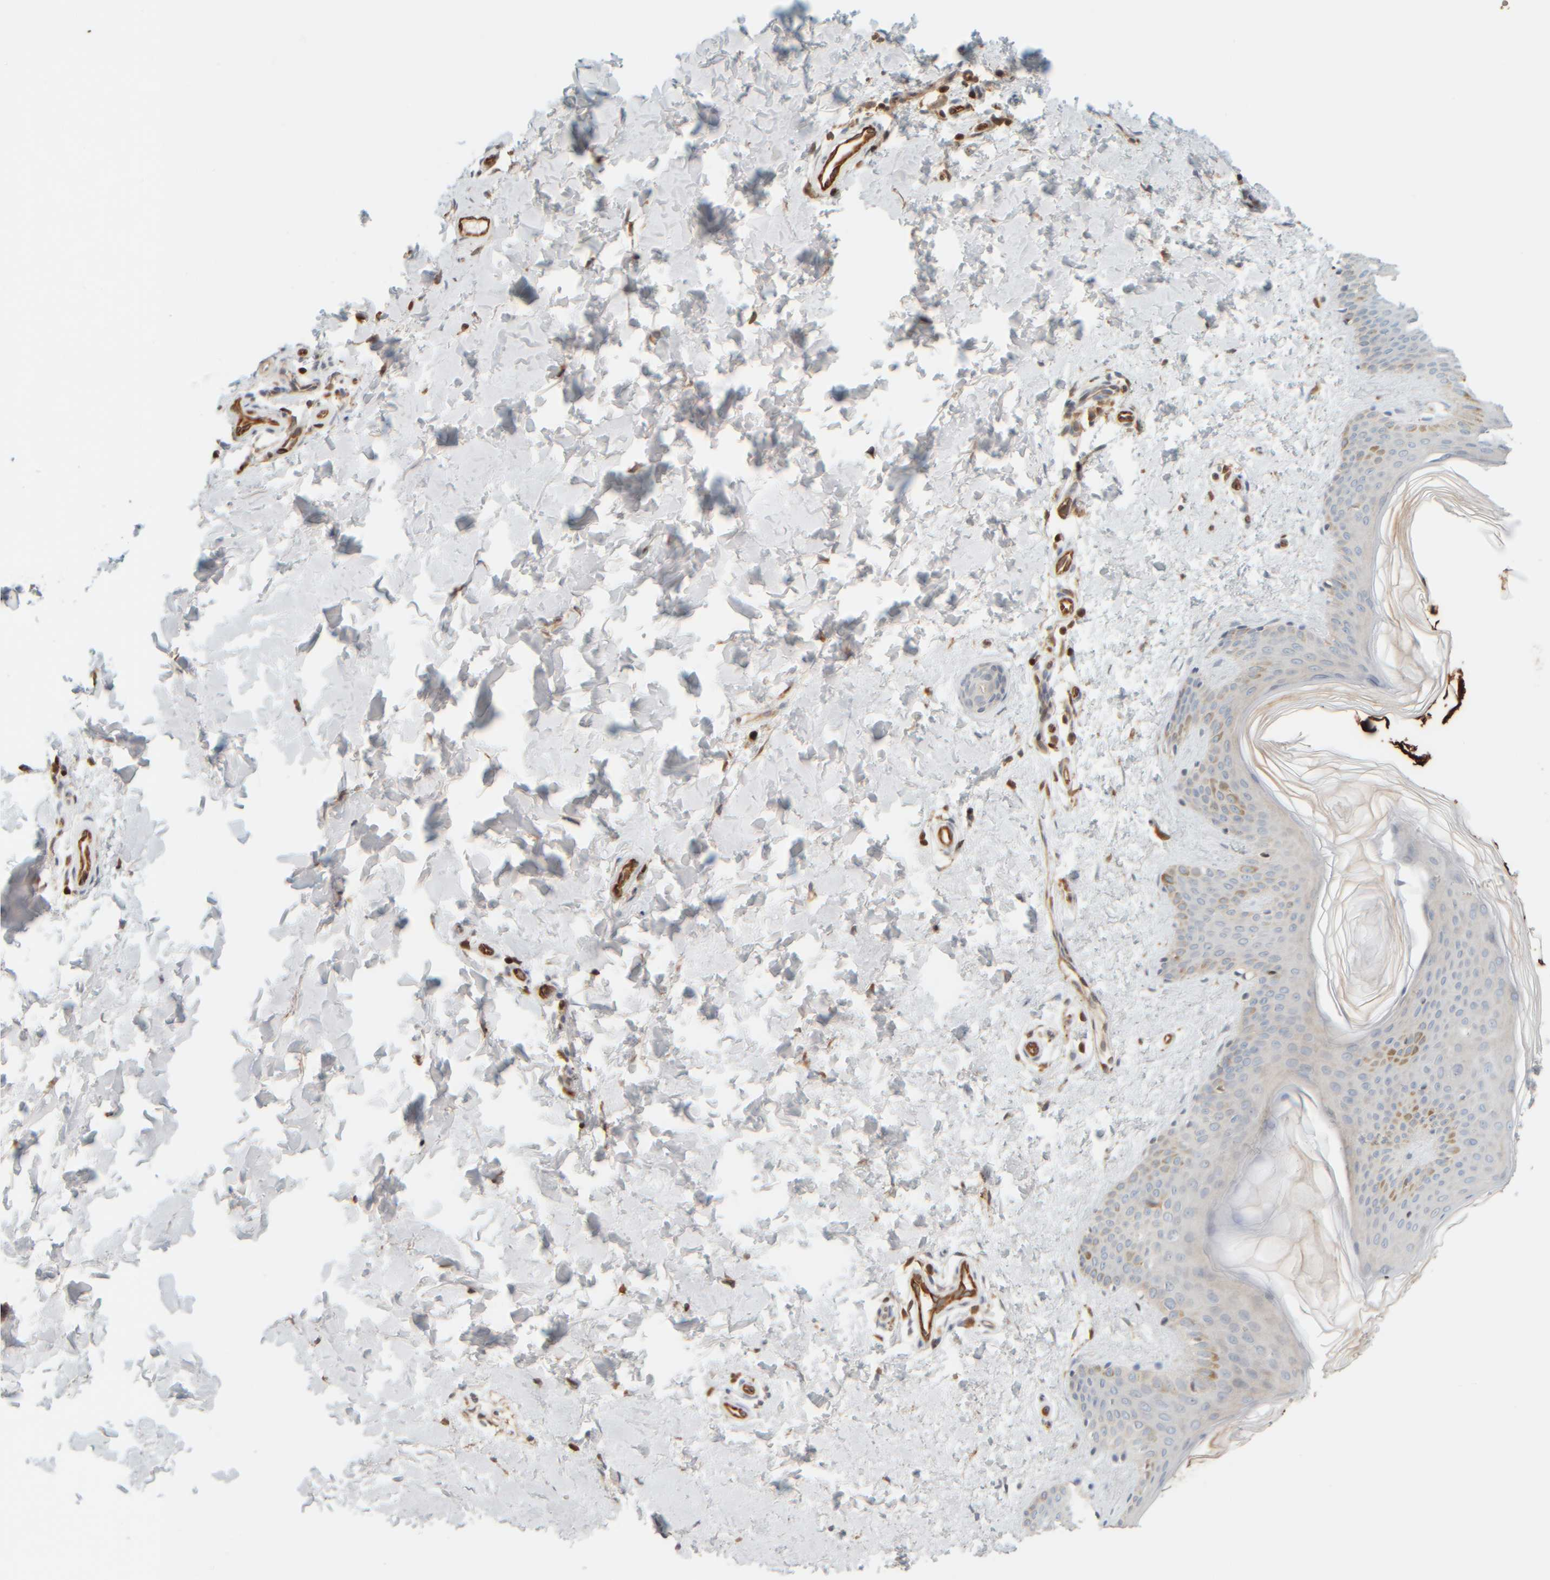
{"staining": {"intensity": "moderate", "quantity": "25%-75%", "location": "cytoplasmic/membranous"}, "tissue": "skin", "cell_type": "Fibroblasts", "image_type": "normal", "snomed": [{"axis": "morphology", "description": "Normal tissue, NOS"}, {"axis": "morphology", "description": "Neoplasm, benign, NOS"}, {"axis": "topography", "description": "Skin"}, {"axis": "topography", "description": "Soft tissue"}], "caption": "Immunohistochemistry (DAB) staining of unremarkable human skin displays moderate cytoplasmic/membranous protein staining in about 25%-75% of fibroblasts. (Stains: DAB in brown, nuclei in blue, Microscopy: brightfield microscopy at high magnification).", "gene": "AARSD1", "patient": {"sex": "male", "age": 26}}